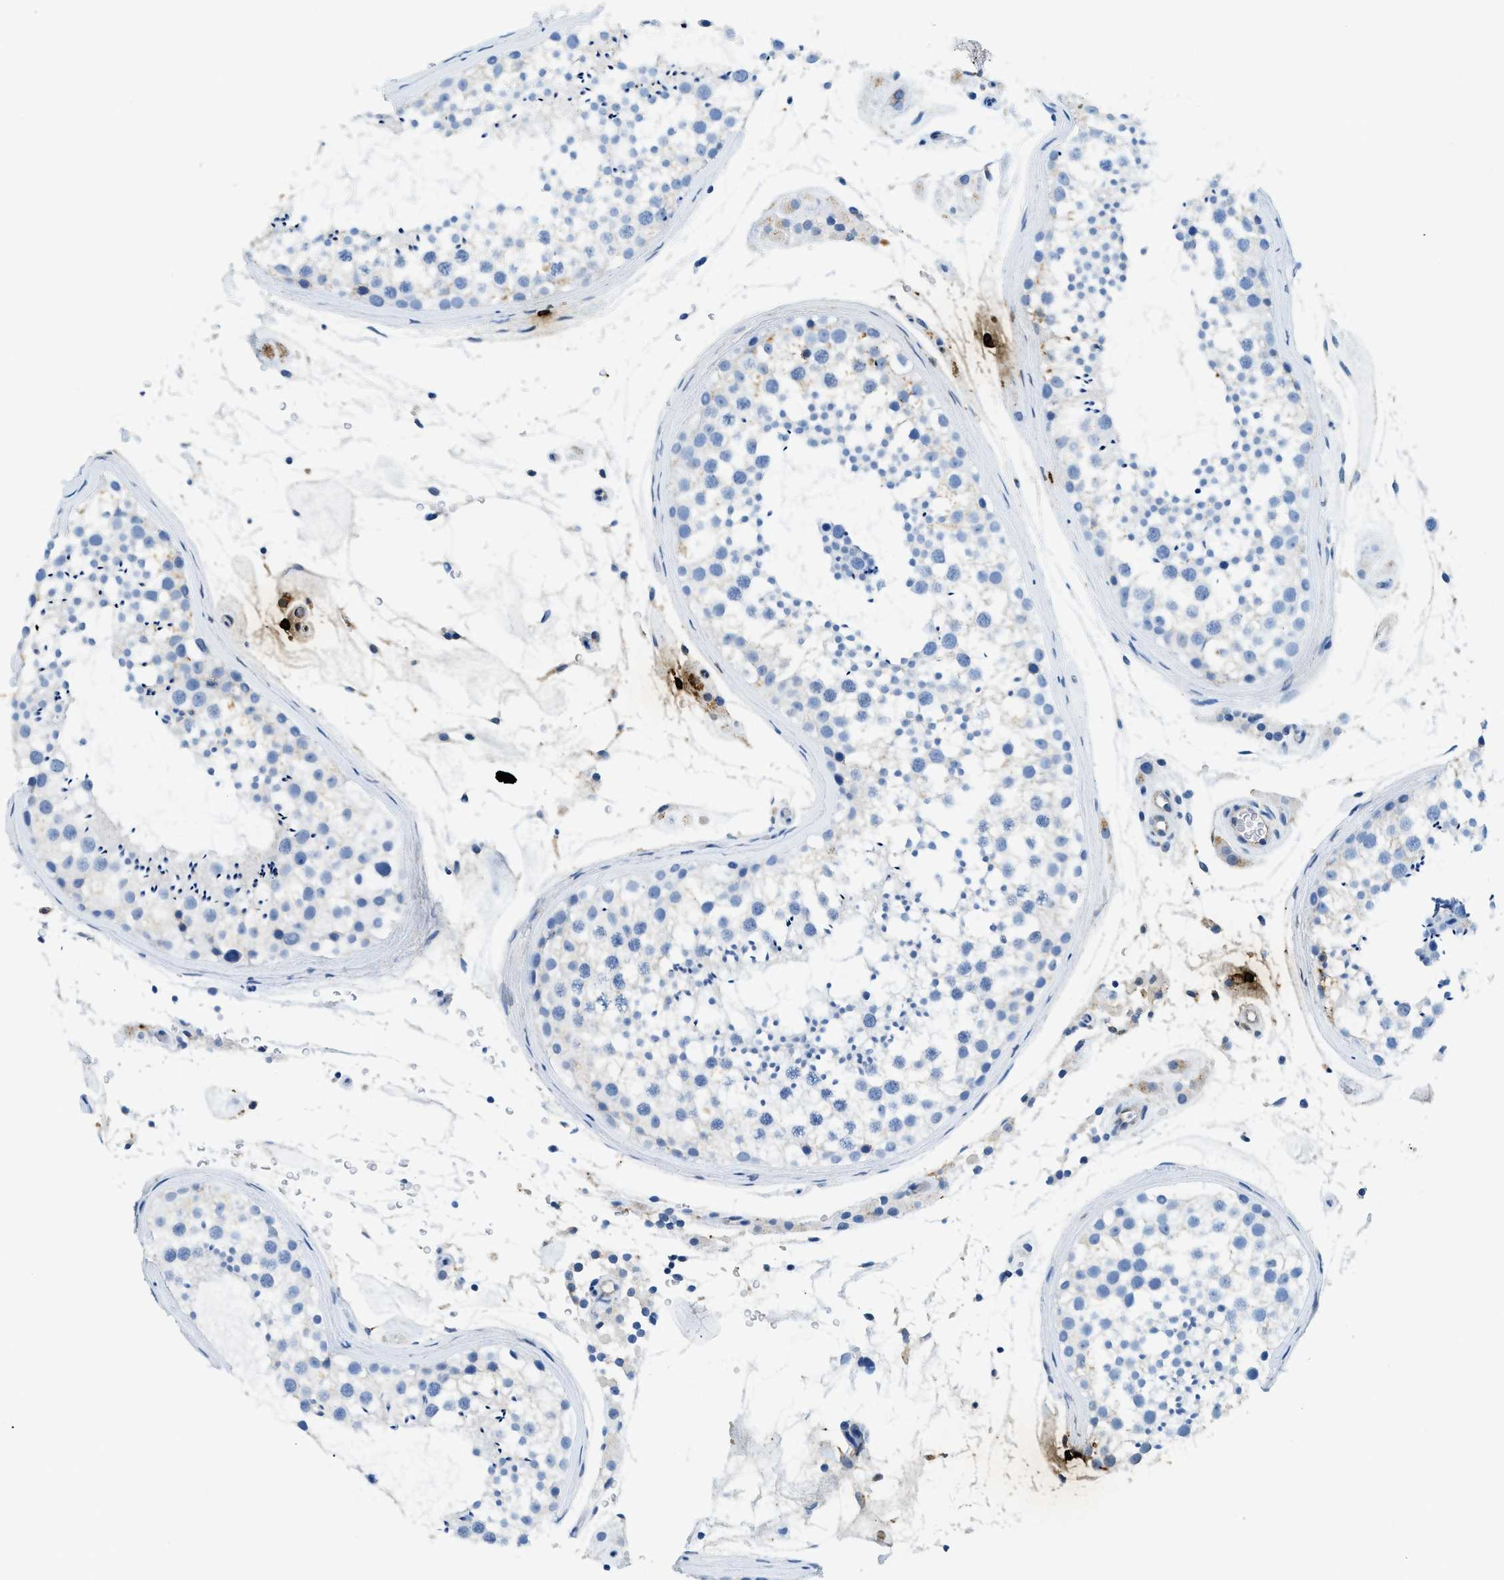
{"staining": {"intensity": "negative", "quantity": "none", "location": "none"}, "tissue": "testis", "cell_type": "Cells in seminiferous ducts", "image_type": "normal", "snomed": [{"axis": "morphology", "description": "Normal tissue, NOS"}, {"axis": "topography", "description": "Testis"}], "caption": "There is no significant positivity in cells in seminiferous ducts of testis. Brightfield microscopy of immunohistochemistry (IHC) stained with DAB (brown) and hematoxylin (blue), captured at high magnification.", "gene": "TPSAB1", "patient": {"sex": "male", "age": 46}}